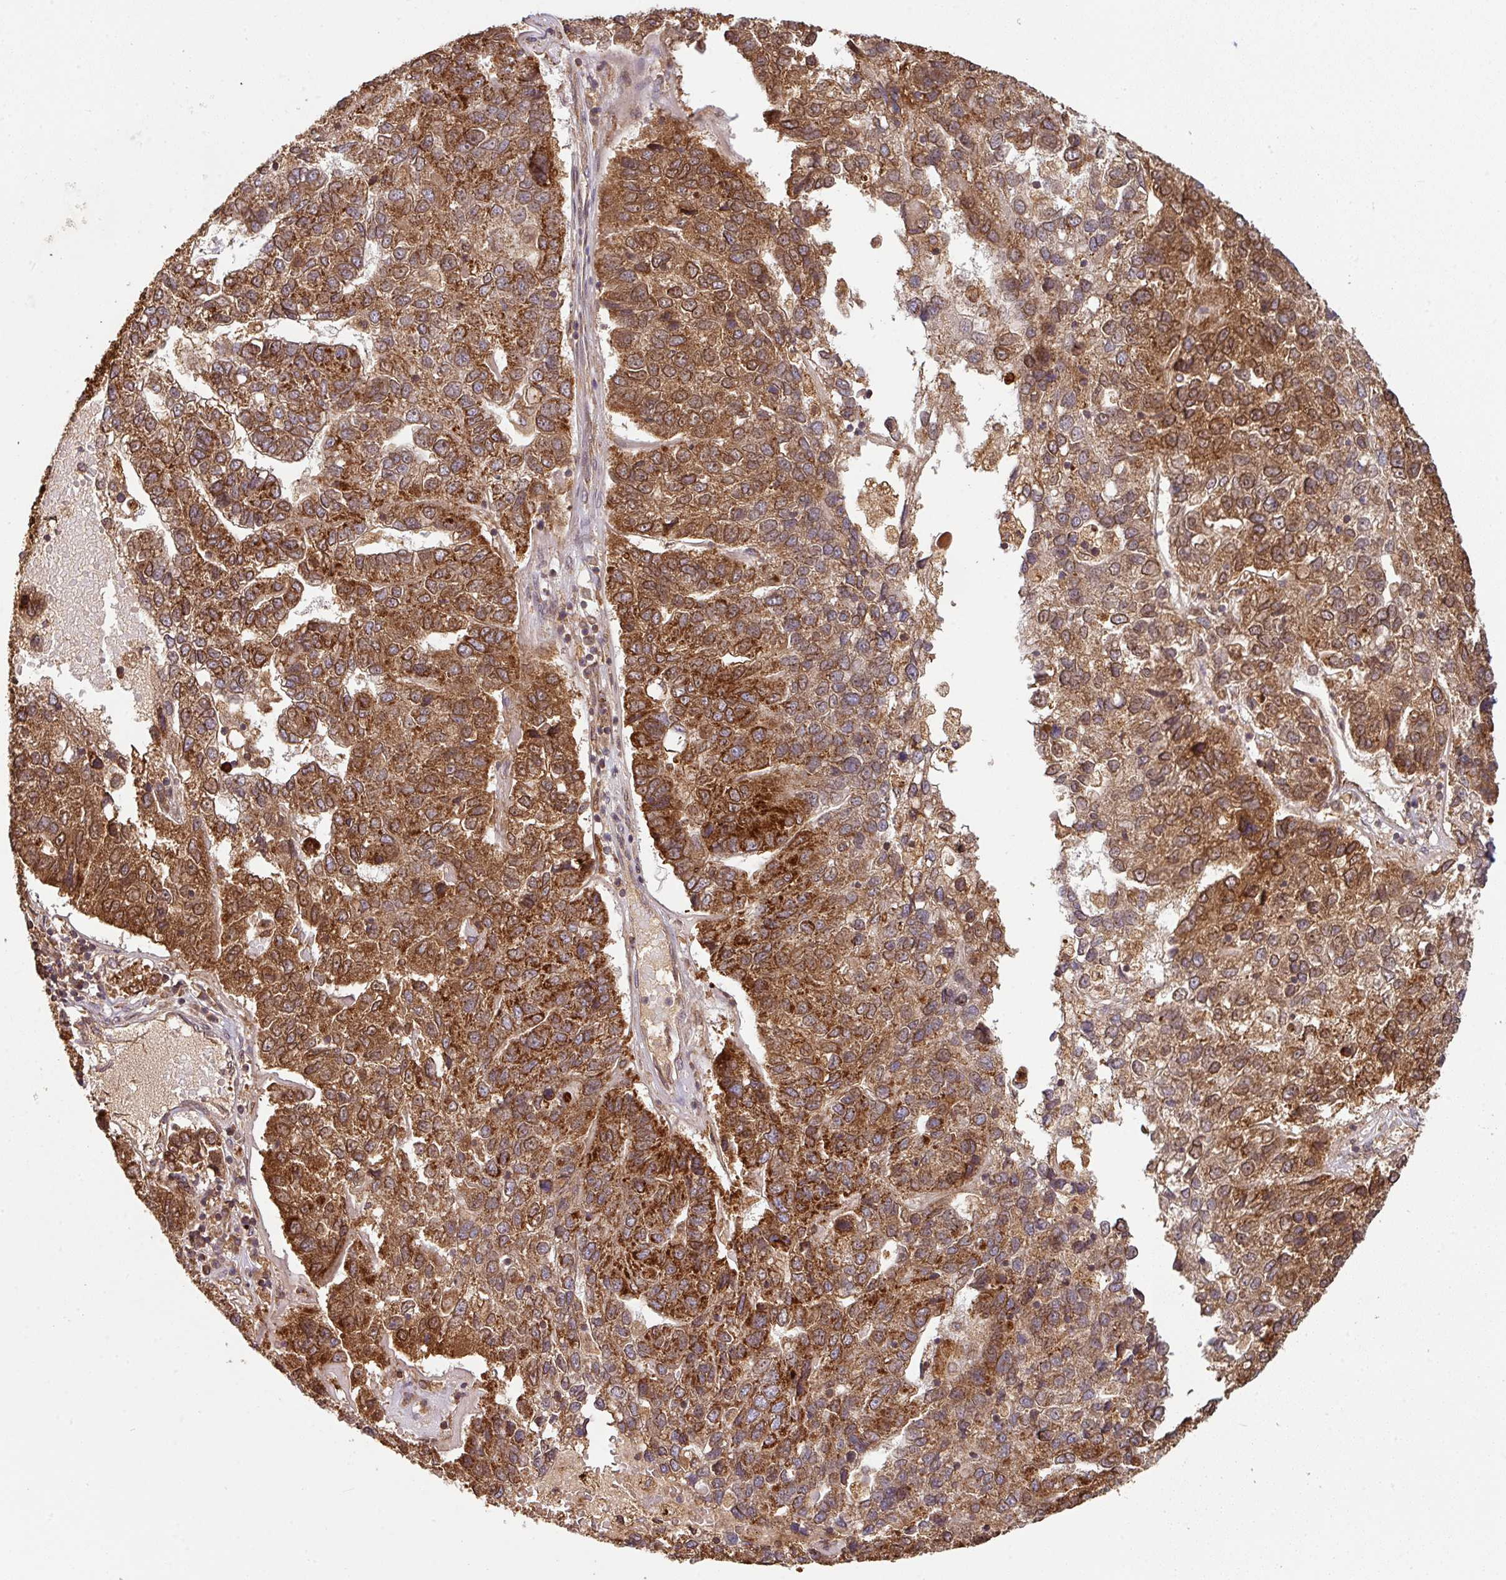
{"staining": {"intensity": "moderate", "quantity": ">75%", "location": "cytoplasmic/membranous"}, "tissue": "pancreatic cancer", "cell_type": "Tumor cells", "image_type": "cancer", "snomed": [{"axis": "morphology", "description": "Adenocarcinoma, NOS"}, {"axis": "topography", "description": "Pancreas"}], "caption": "This is an image of immunohistochemistry (IHC) staining of pancreatic cancer, which shows moderate expression in the cytoplasmic/membranous of tumor cells.", "gene": "TRAP1", "patient": {"sex": "female", "age": 61}}